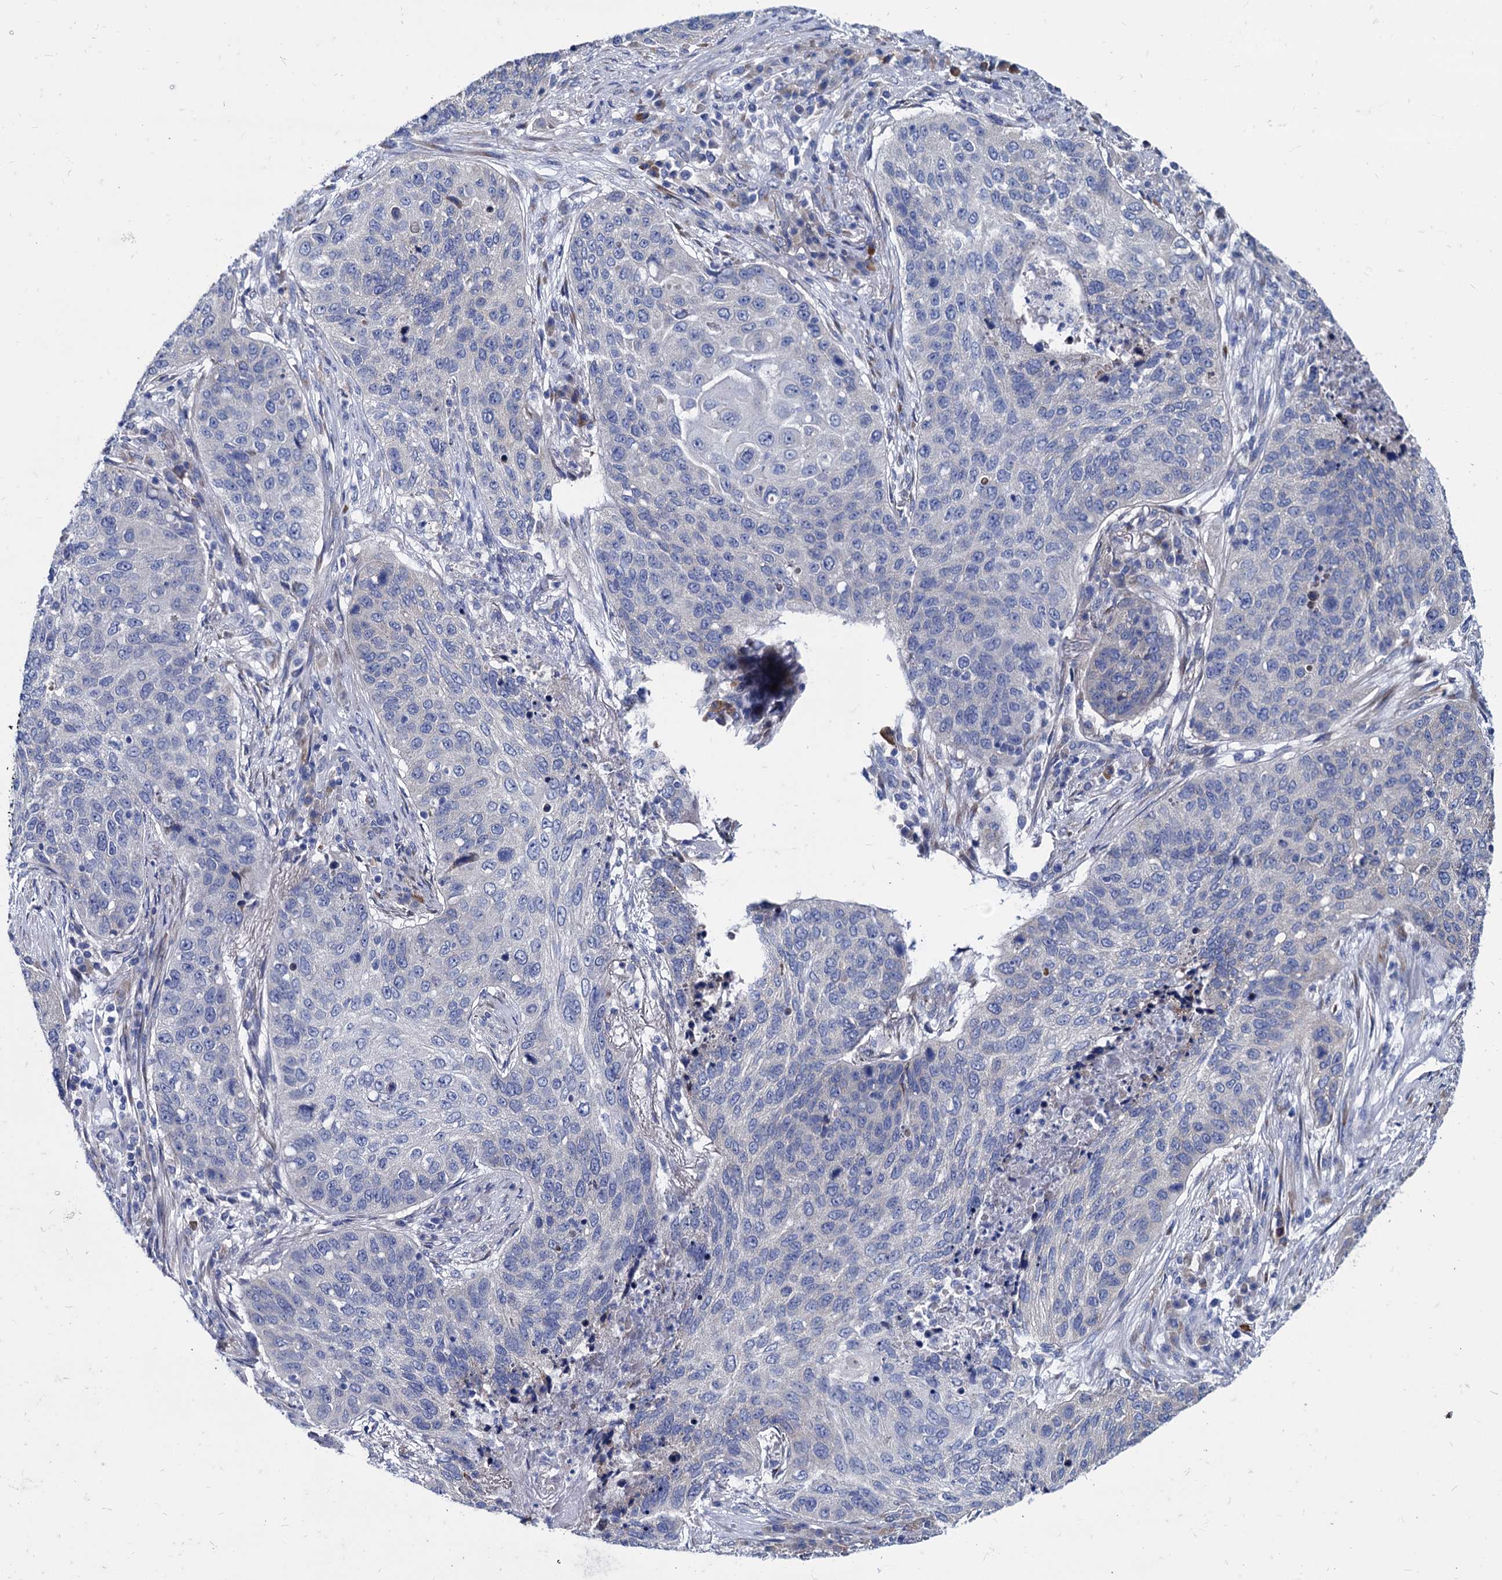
{"staining": {"intensity": "negative", "quantity": "none", "location": "none"}, "tissue": "lung cancer", "cell_type": "Tumor cells", "image_type": "cancer", "snomed": [{"axis": "morphology", "description": "Squamous cell carcinoma, NOS"}, {"axis": "topography", "description": "Lung"}], "caption": "This is an IHC image of human lung cancer. There is no positivity in tumor cells.", "gene": "FOXR2", "patient": {"sex": "female", "age": 63}}